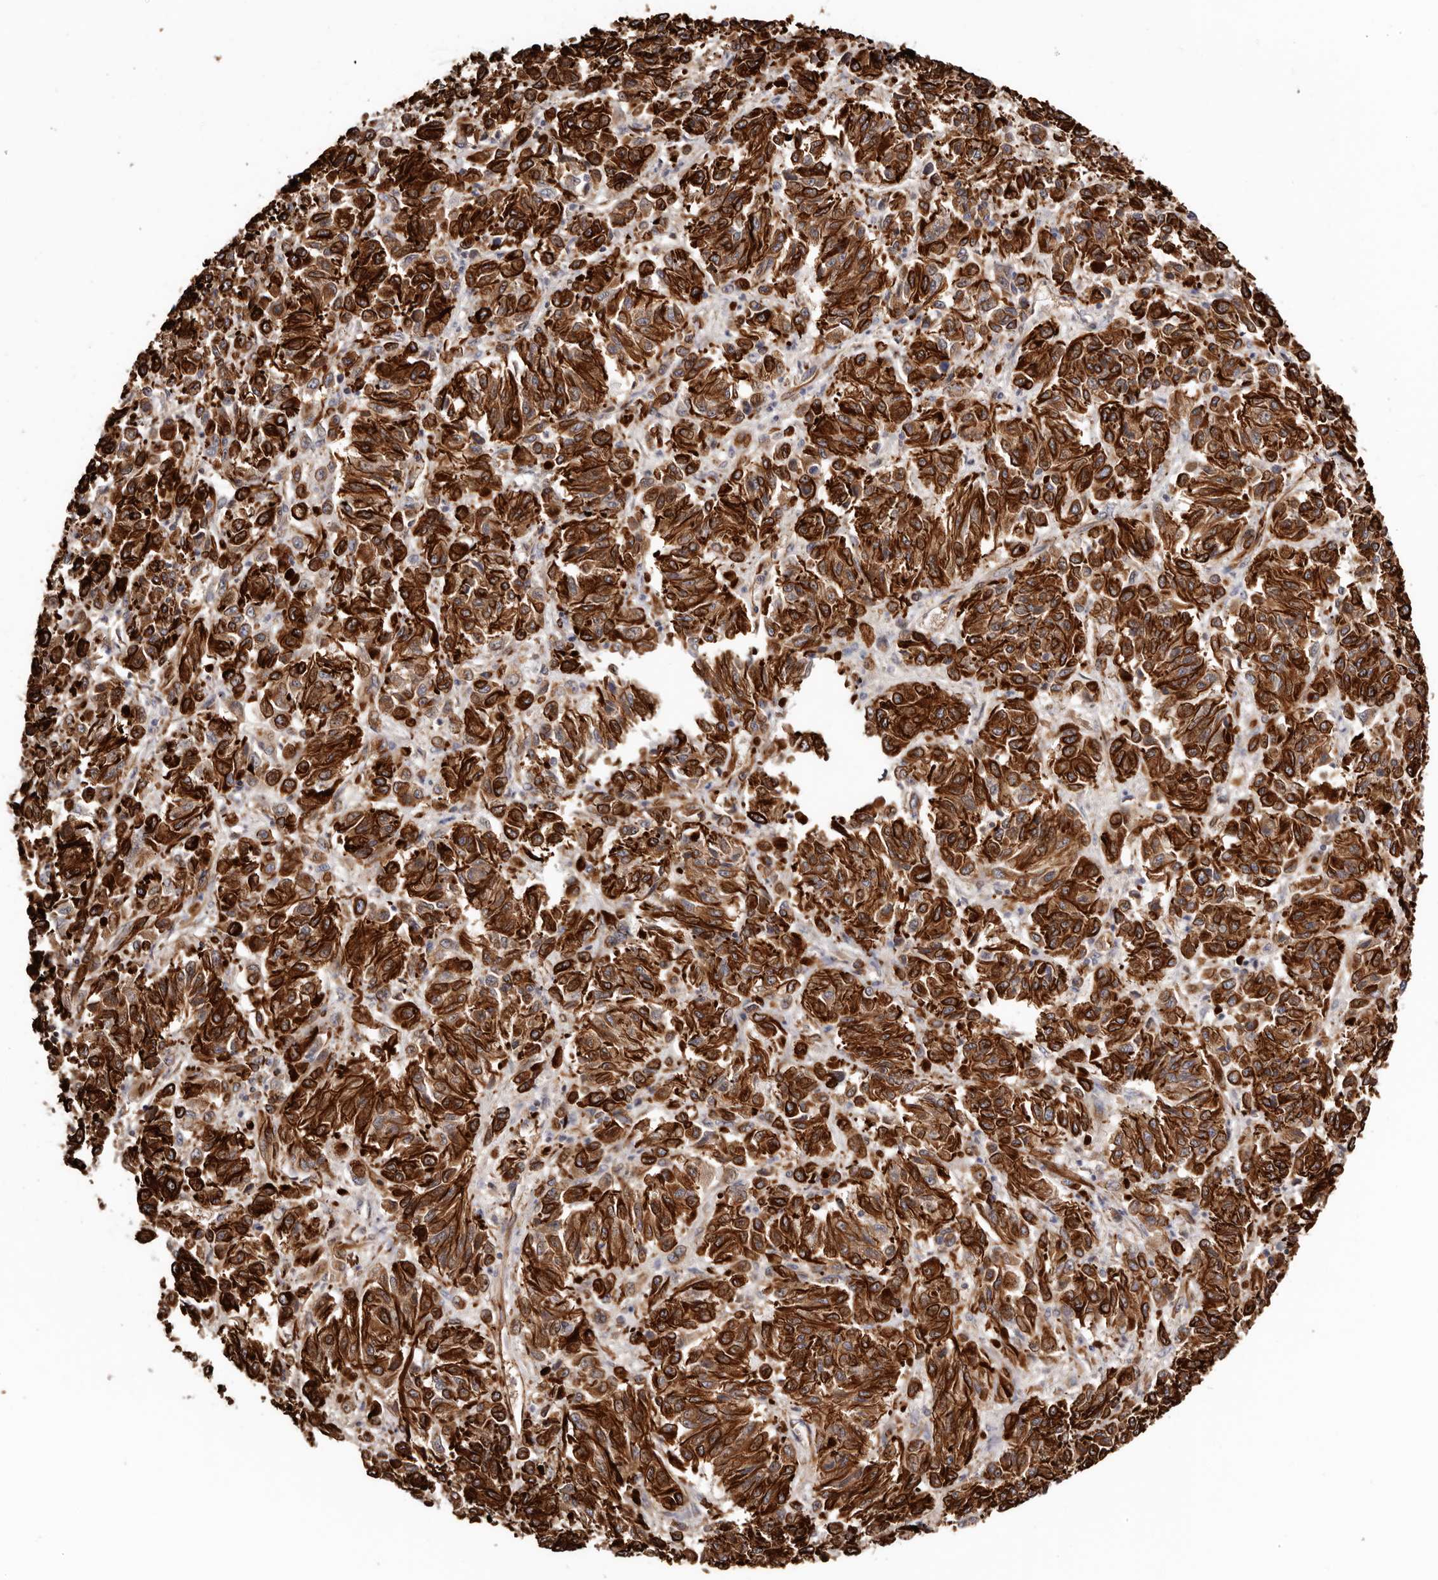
{"staining": {"intensity": "strong", "quantity": ">75%", "location": "cytoplasmic/membranous"}, "tissue": "melanoma", "cell_type": "Tumor cells", "image_type": "cancer", "snomed": [{"axis": "morphology", "description": "Malignant melanoma, Metastatic site"}, {"axis": "topography", "description": "Lung"}], "caption": "Malignant melanoma (metastatic site) stained with a protein marker reveals strong staining in tumor cells.", "gene": "ZNF557", "patient": {"sex": "male", "age": 64}}